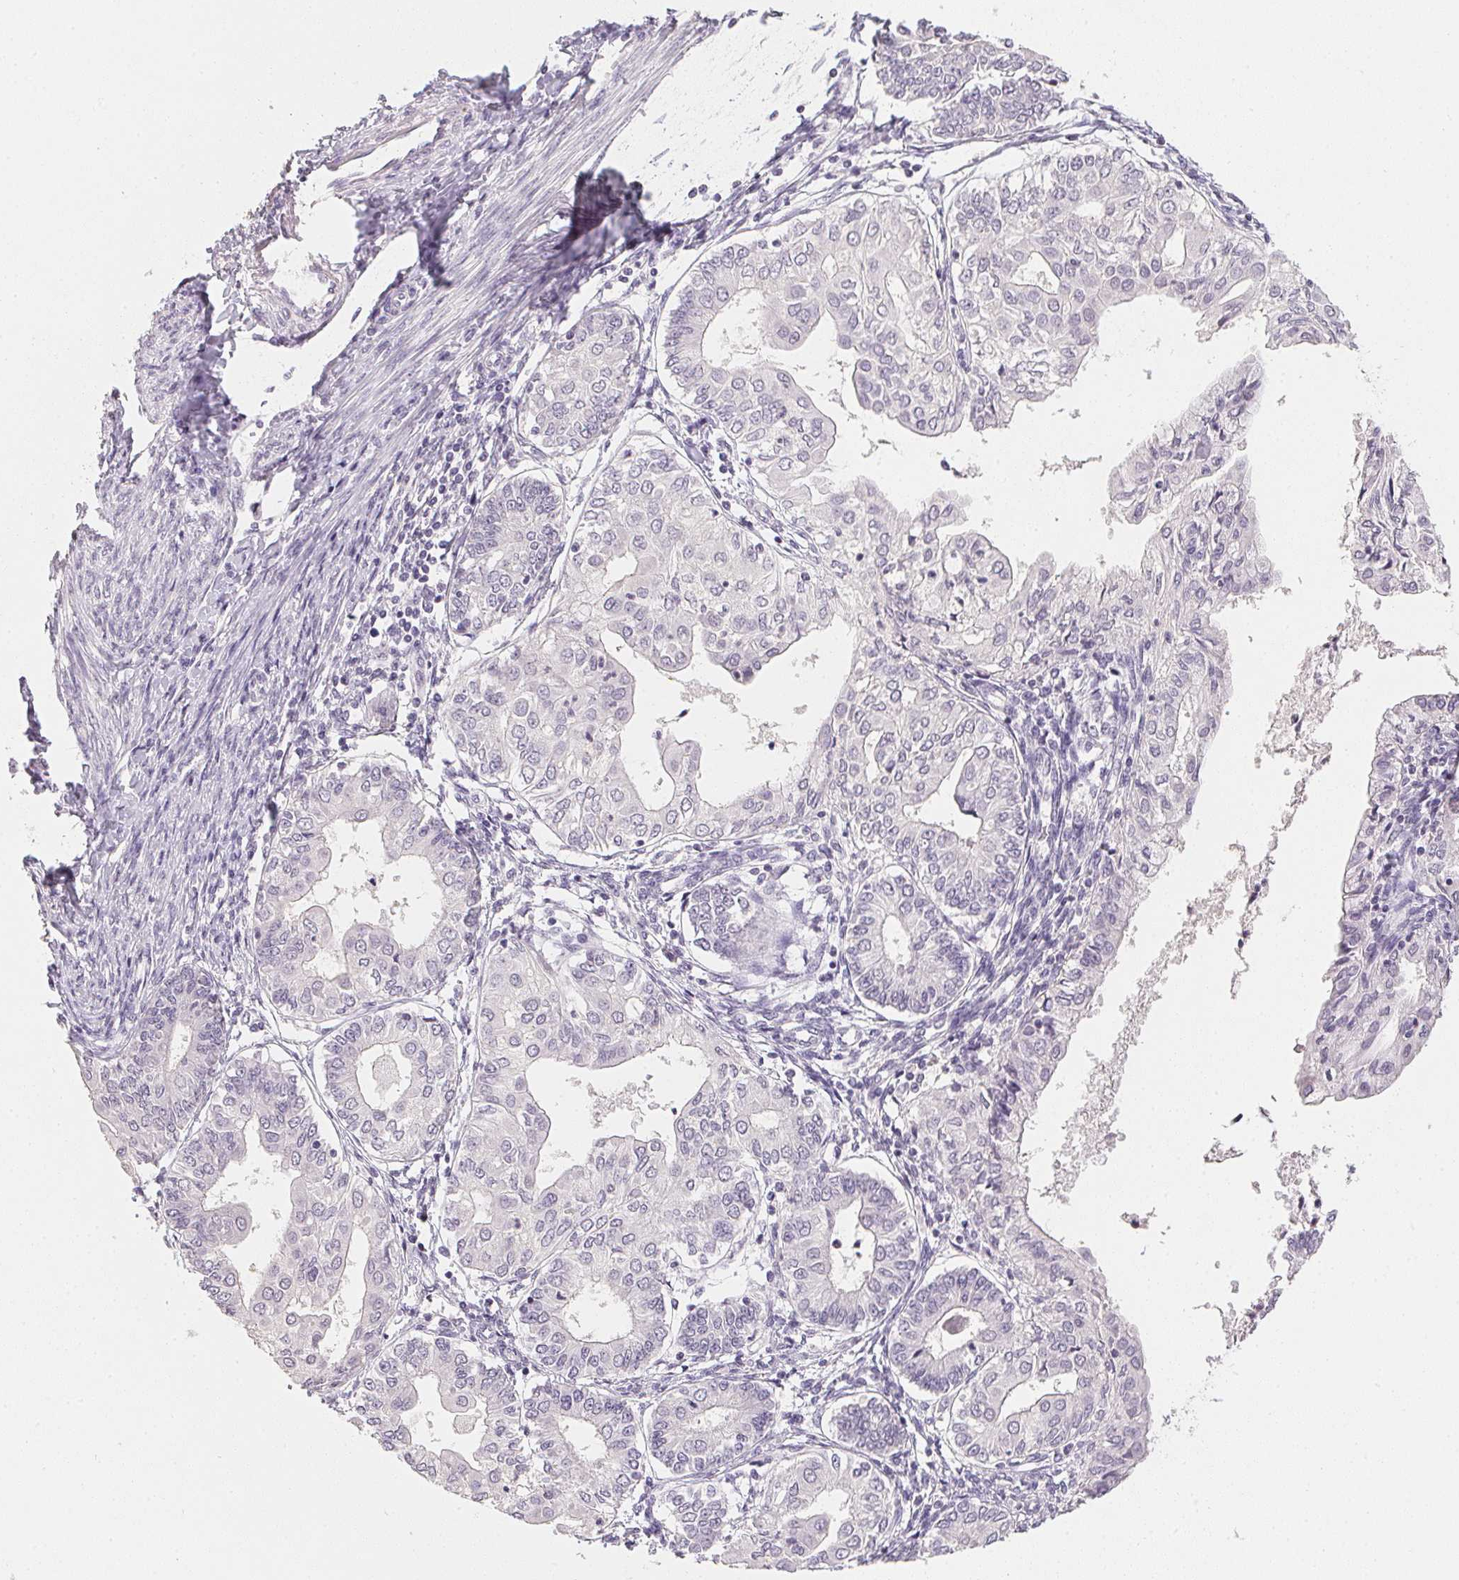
{"staining": {"intensity": "negative", "quantity": "none", "location": "none"}, "tissue": "endometrial cancer", "cell_type": "Tumor cells", "image_type": "cancer", "snomed": [{"axis": "morphology", "description": "Adenocarcinoma, NOS"}, {"axis": "topography", "description": "Endometrium"}], "caption": "Tumor cells show no significant protein staining in endometrial cancer.", "gene": "PPY", "patient": {"sex": "female", "age": 68}}